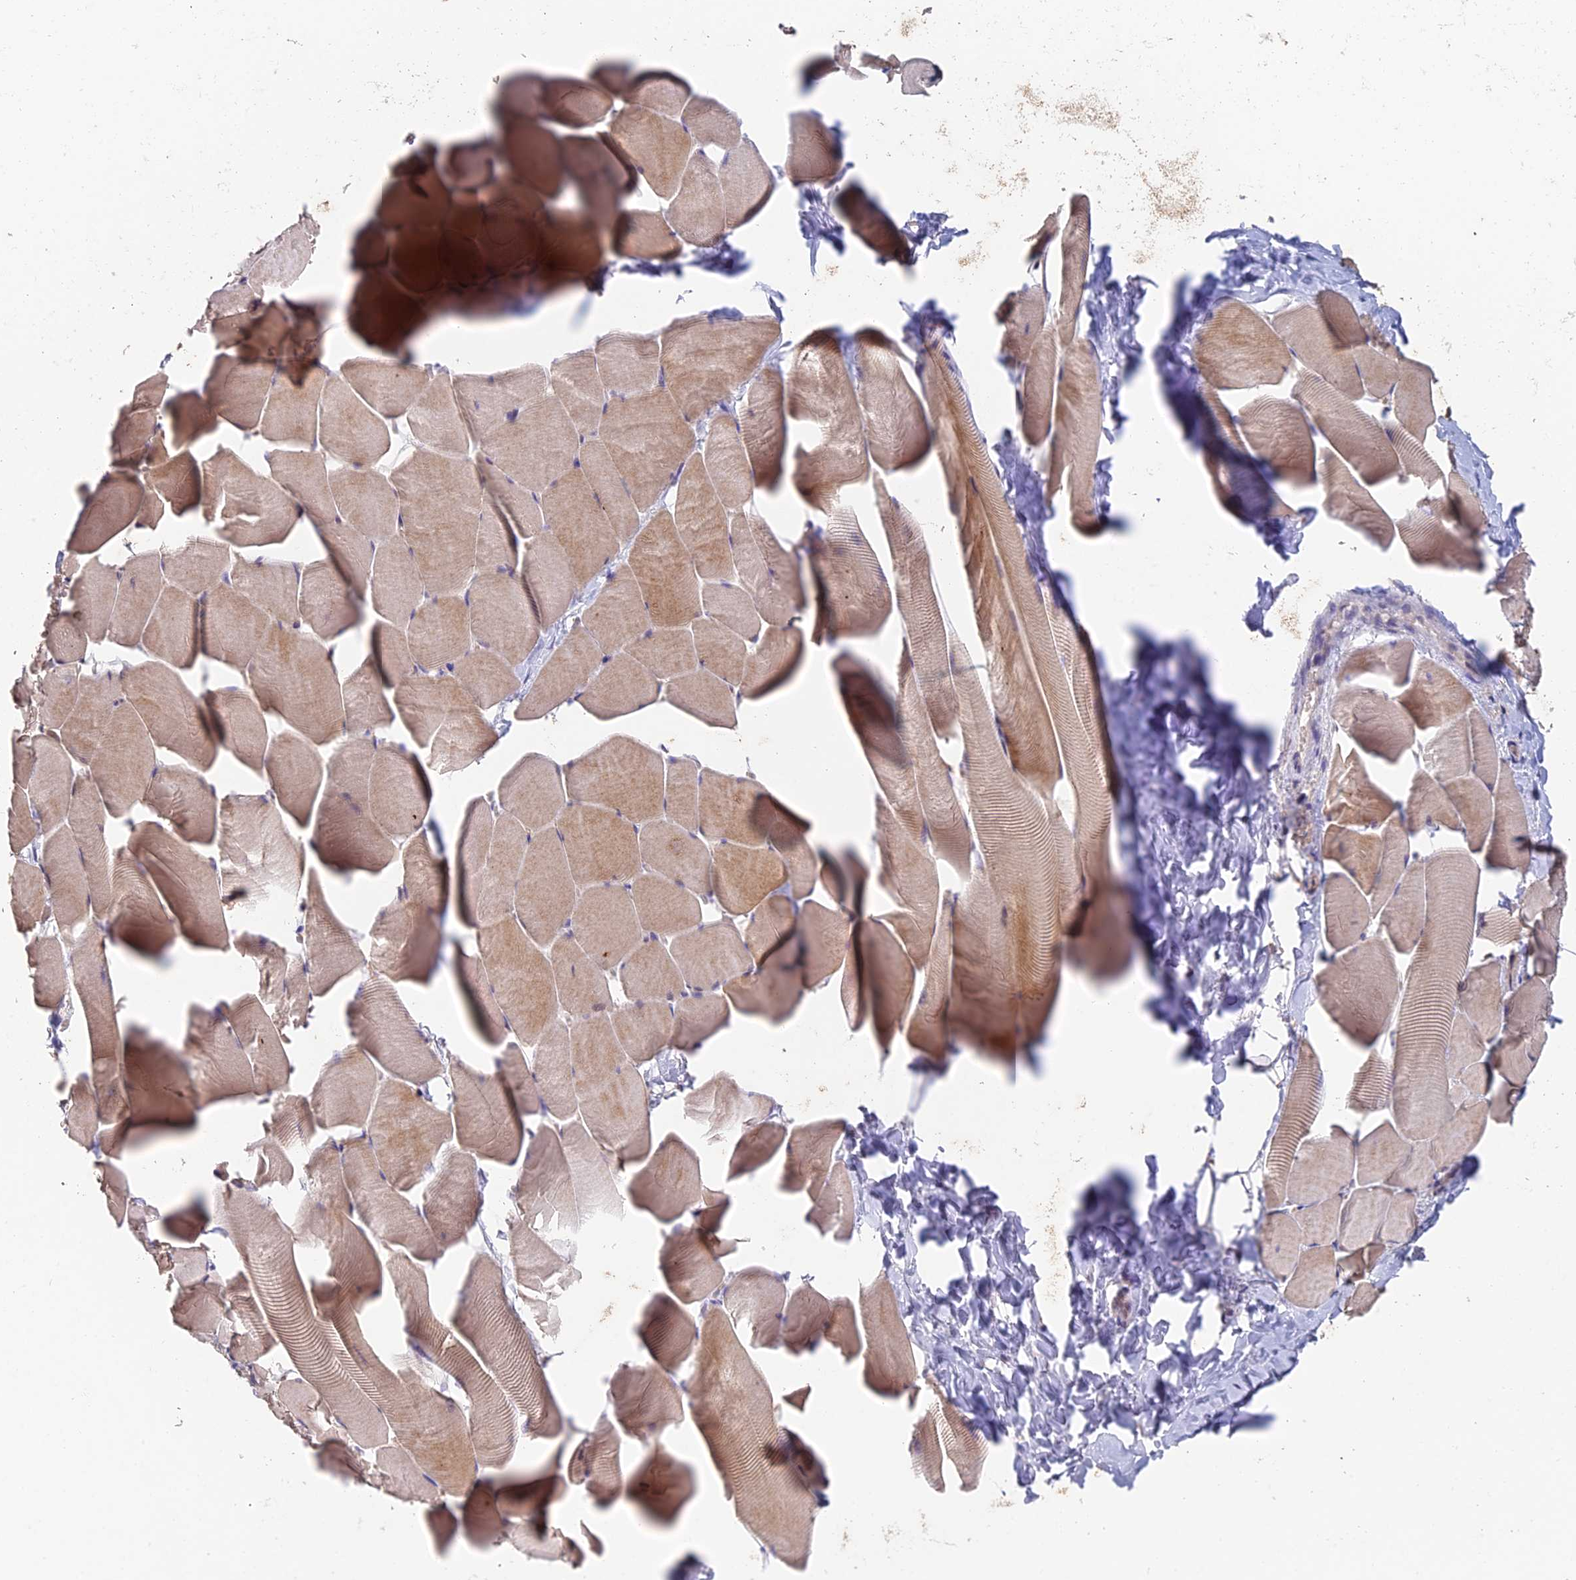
{"staining": {"intensity": "weak", "quantity": "25%-75%", "location": "cytoplasmic/membranous"}, "tissue": "skeletal muscle", "cell_type": "Myocytes", "image_type": "normal", "snomed": [{"axis": "morphology", "description": "Normal tissue, NOS"}, {"axis": "topography", "description": "Skeletal muscle"}], "caption": "Immunohistochemical staining of unremarkable skeletal muscle shows weak cytoplasmic/membranous protein expression in approximately 25%-75% of myocytes.", "gene": "ADAMTS13", "patient": {"sex": "male", "age": 25}}